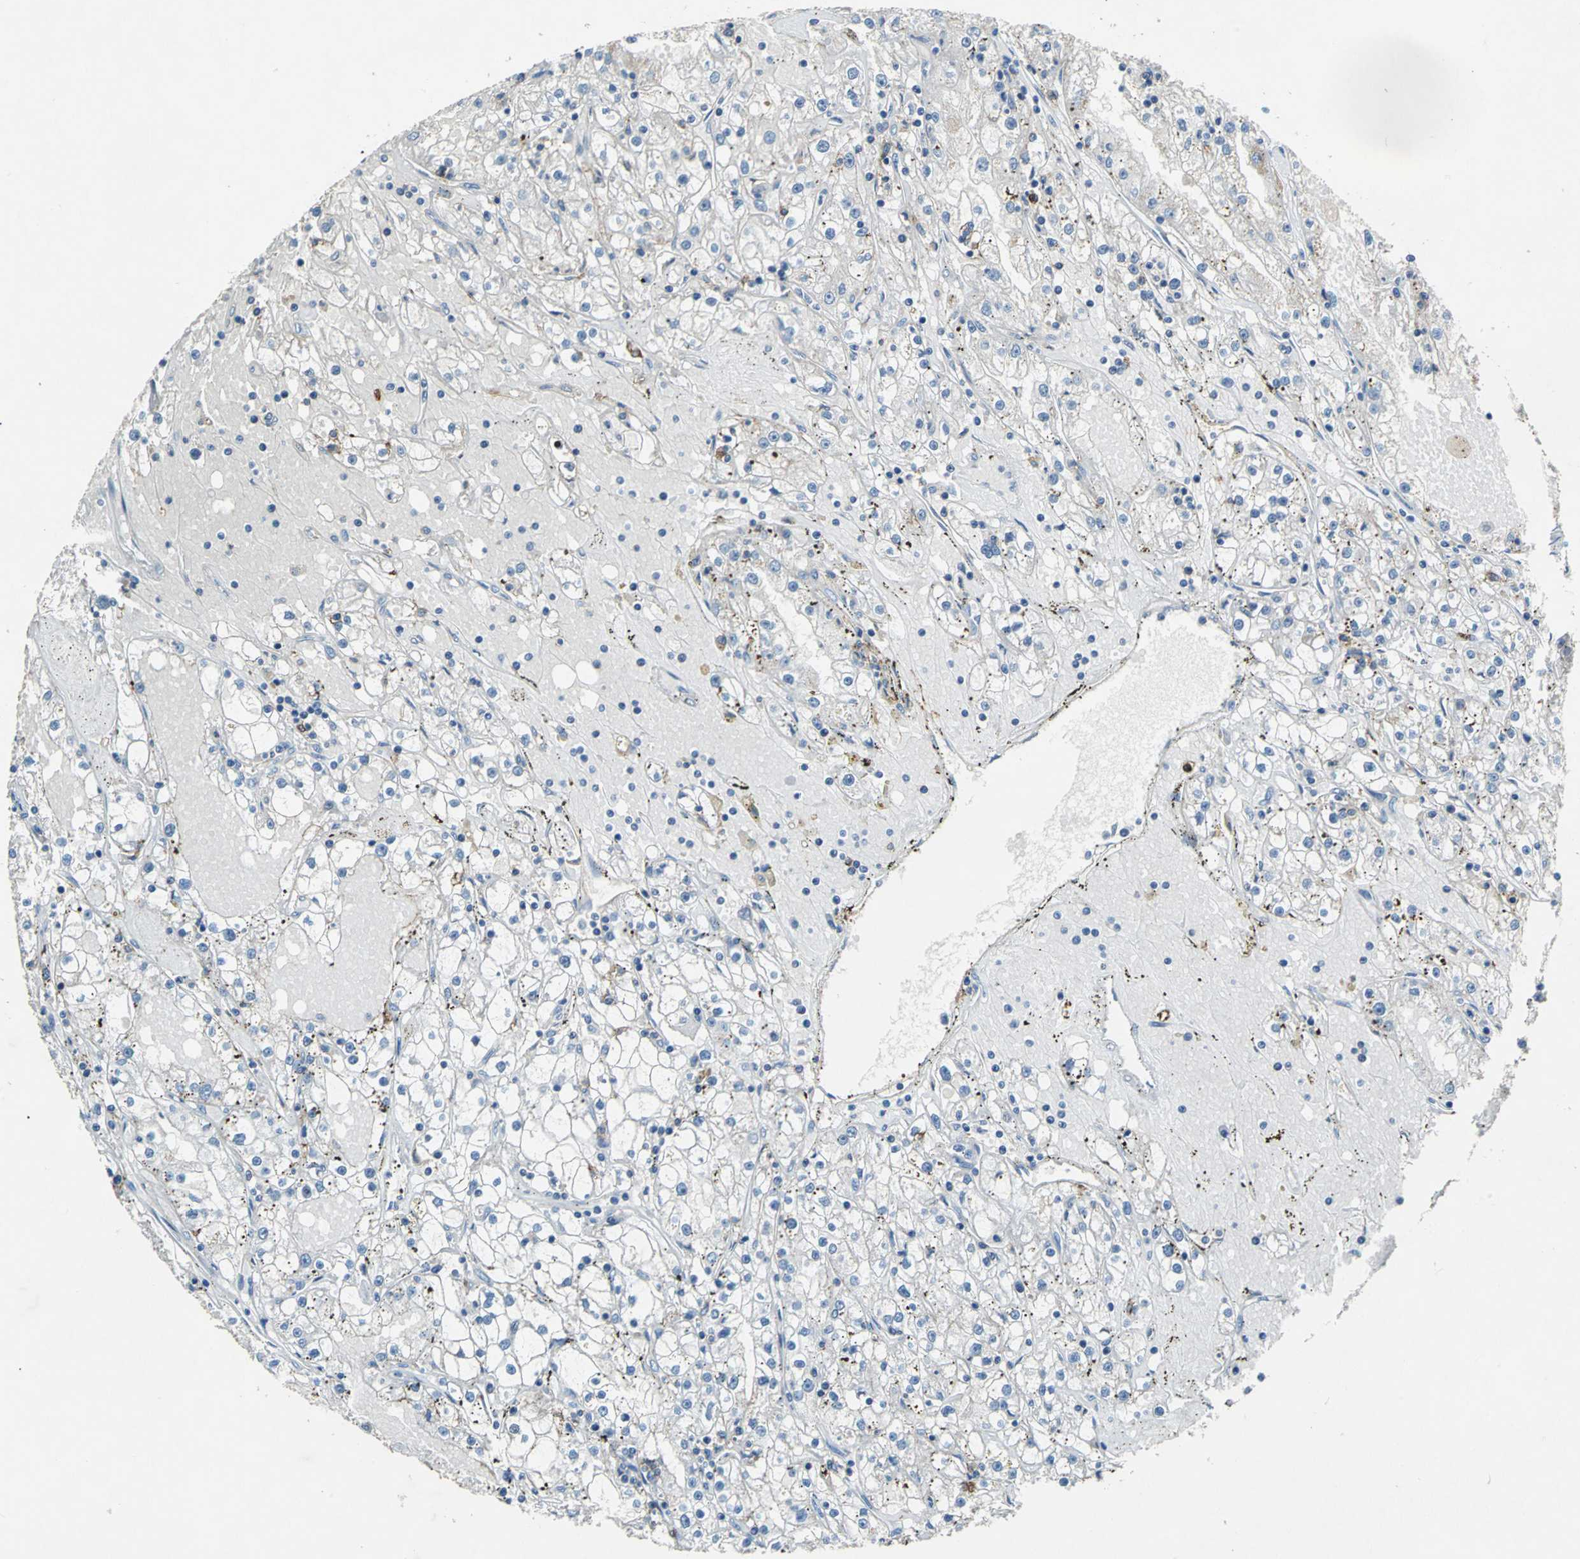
{"staining": {"intensity": "negative", "quantity": "none", "location": "none"}, "tissue": "renal cancer", "cell_type": "Tumor cells", "image_type": "cancer", "snomed": [{"axis": "morphology", "description": "Adenocarcinoma, NOS"}, {"axis": "topography", "description": "Kidney"}], "caption": "DAB (3,3'-diaminobenzidine) immunohistochemical staining of renal cancer displays no significant expression in tumor cells.", "gene": "RPS13", "patient": {"sex": "male", "age": 56}}